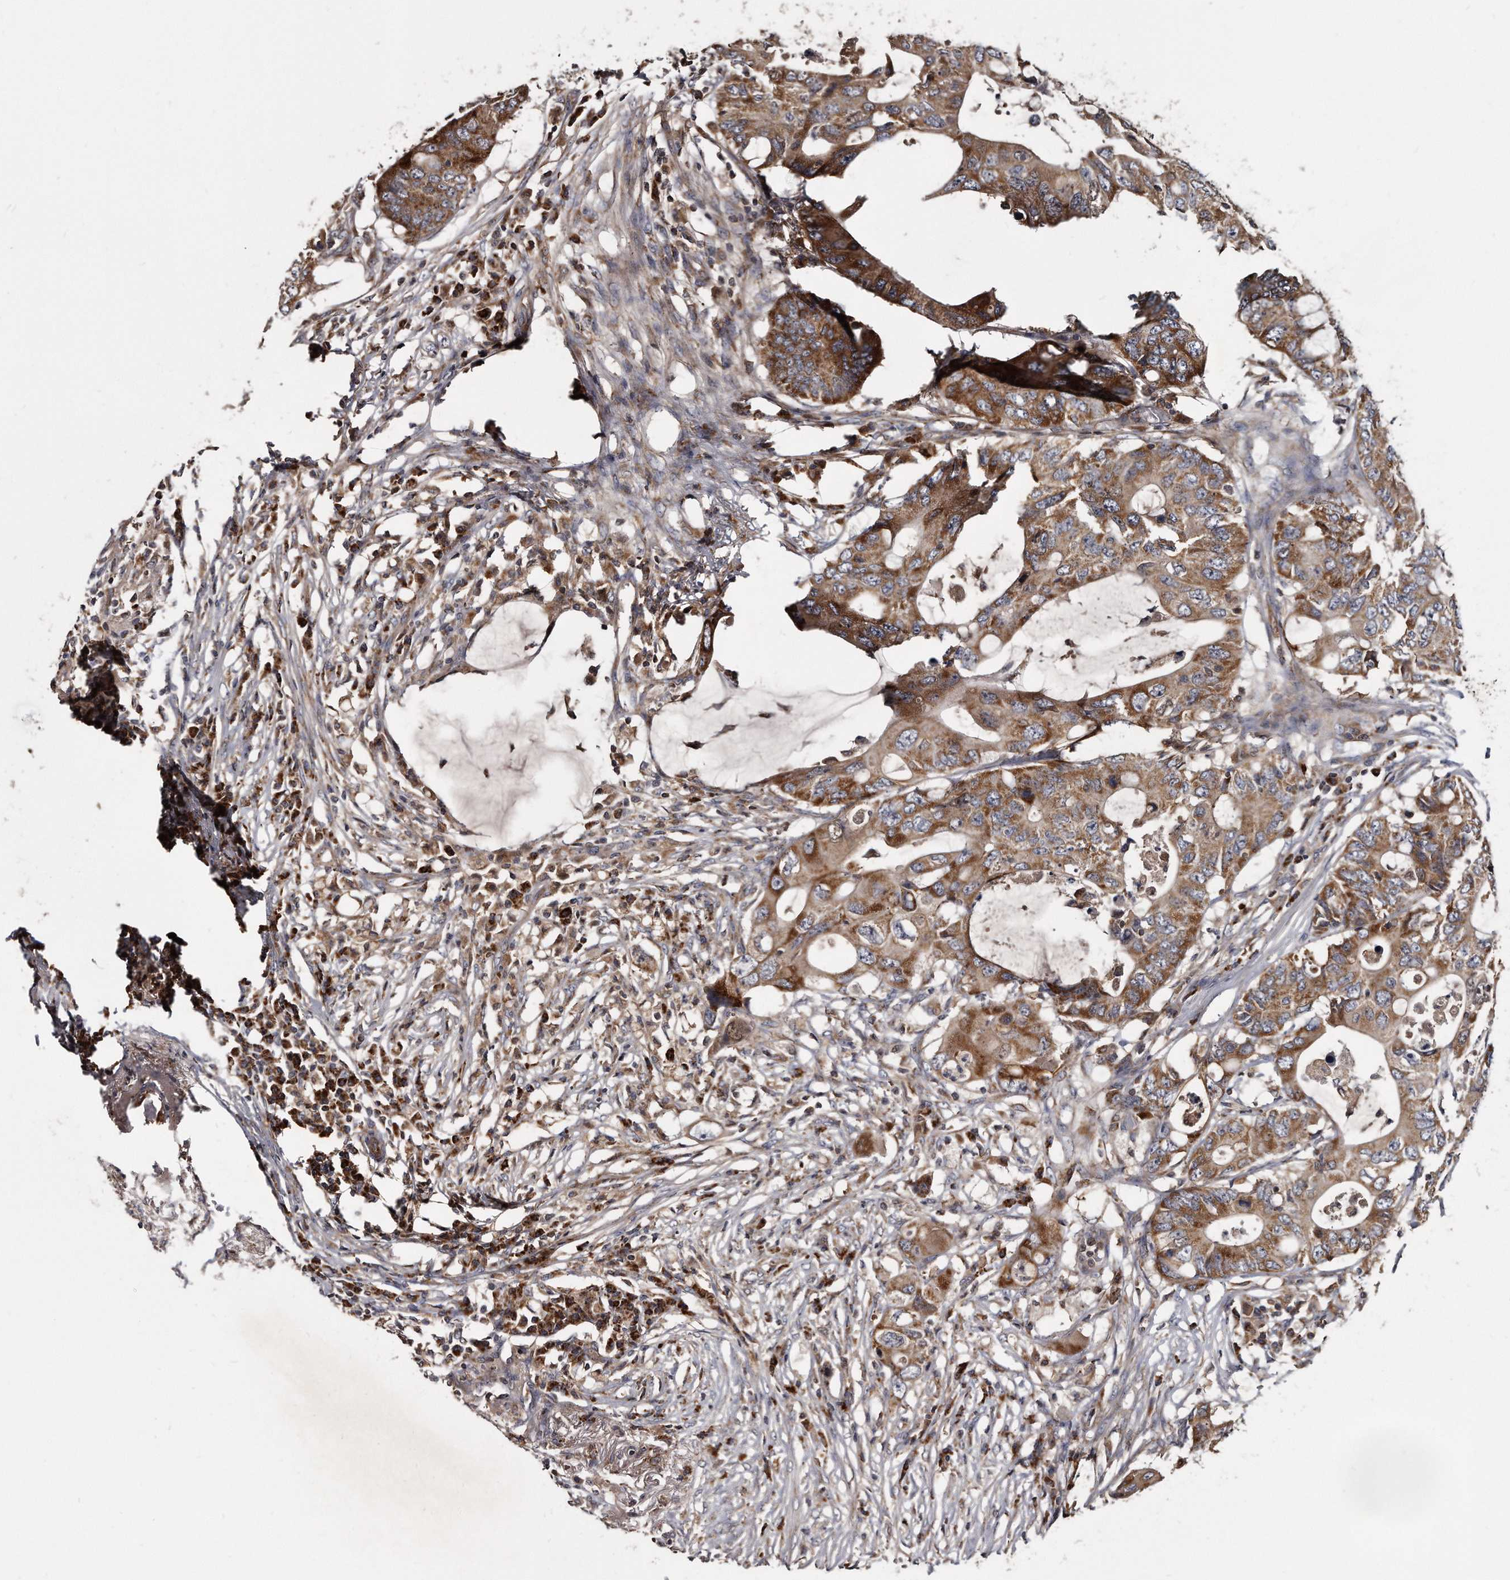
{"staining": {"intensity": "moderate", "quantity": ">75%", "location": "cytoplasmic/membranous"}, "tissue": "colorectal cancer", "cell_type": "Tumor cells", "image_type": "cancer", "snomed": [{"axis": "morphology", "description": "Adenocarcinoma, NOS"}, {"axis": "topography", "description": "Colon"}], "caption": "Tumor cells reveal medium levels of moderate cytoplasmic/membranous expression in approximately >75% of cells in colorectal cancer (adenocarcinoma).", "gene": "FAM136A", "patient": {"sex": "male", "age": 71}}